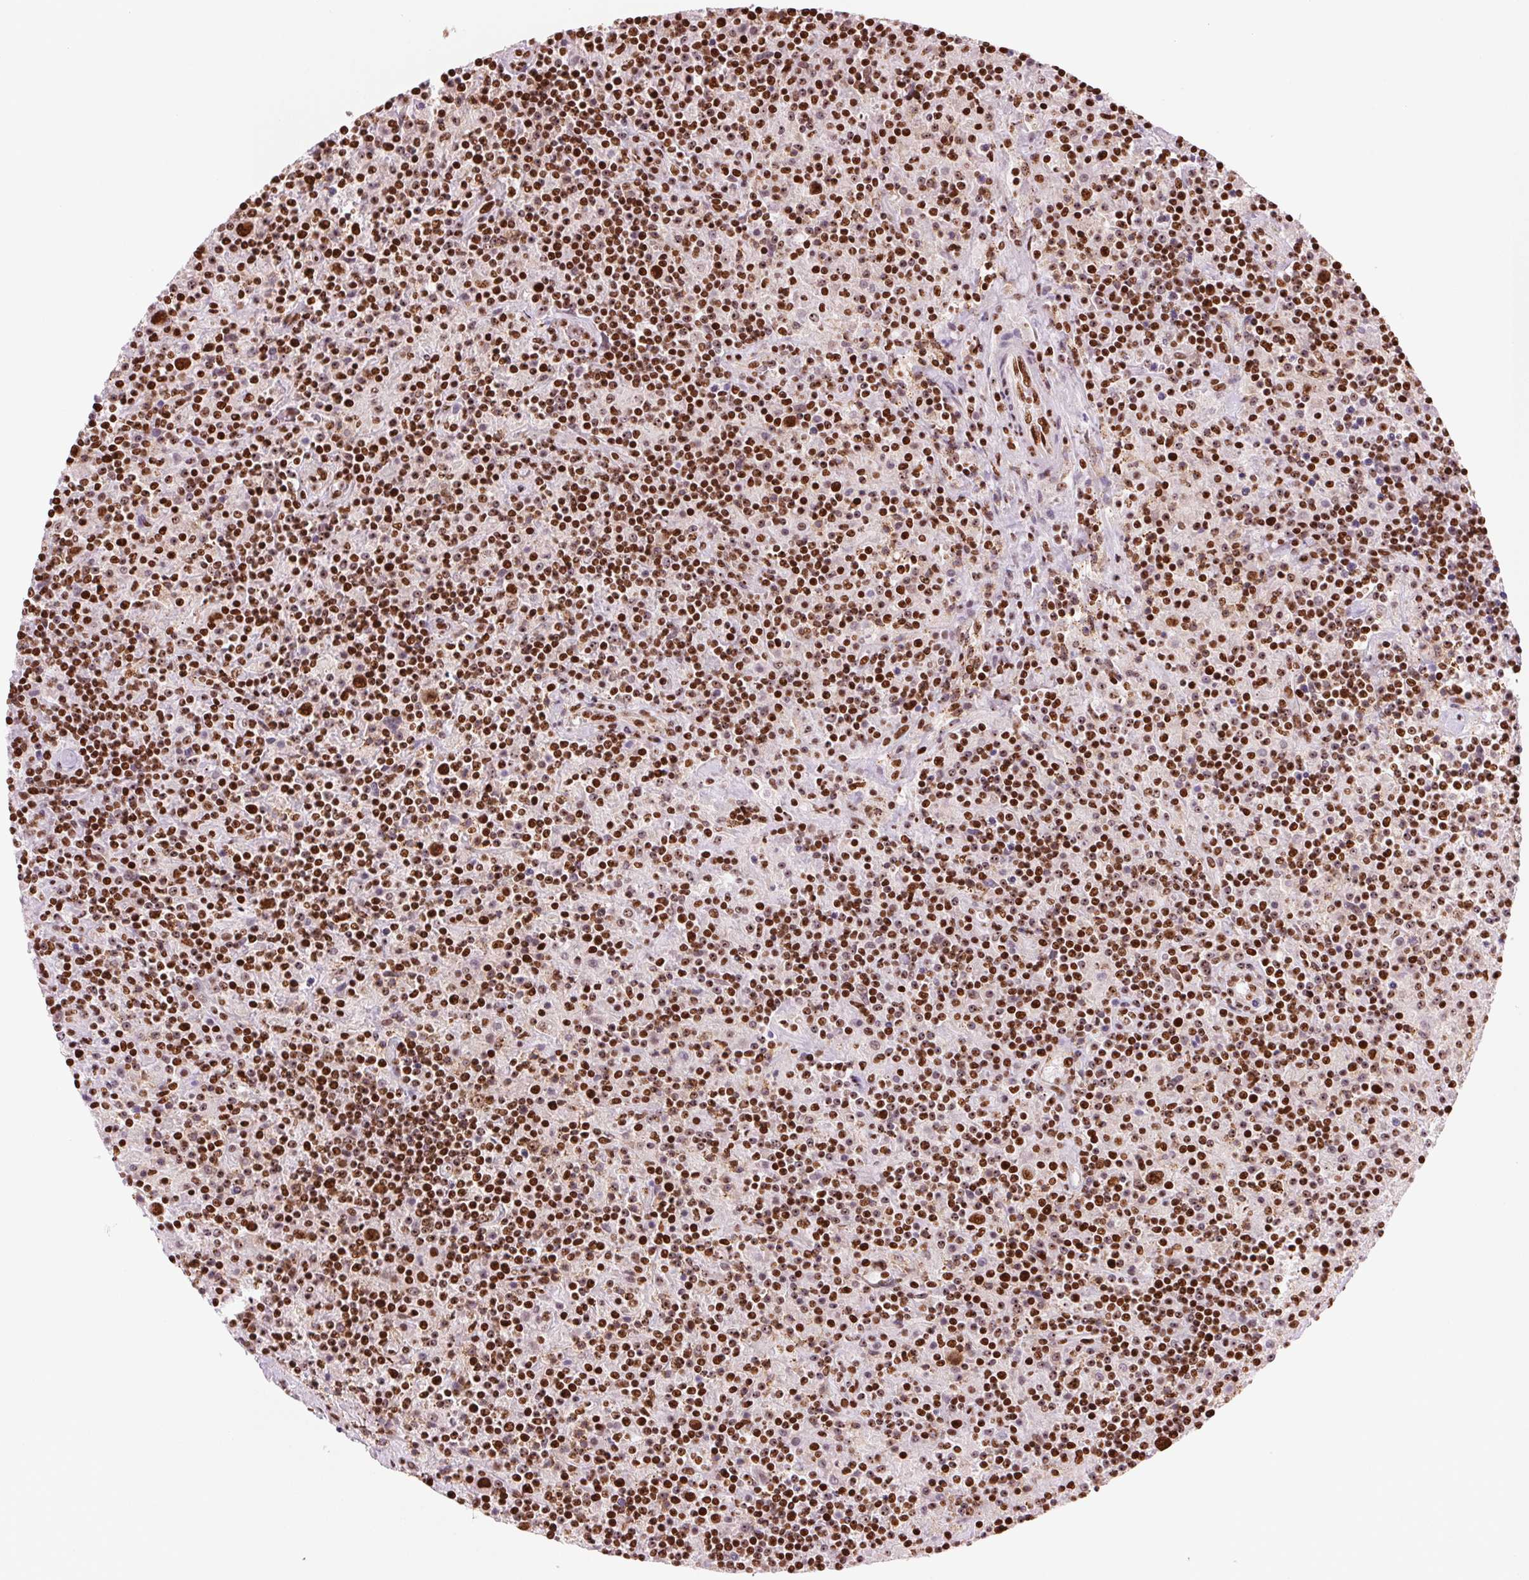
{"staining": {"intensity": "strong", "quantity": ">75%", "location": "nuclear"}, "tissue": "lymphoma", "cell_type": "Tumor cells", "image_type": "cancer", "snomed": [{"axis": "morphology", "description": "Hodgkin's disease, NOS"}, {"axis": "topography", "description": "Lymph node"}], "caption": "Immunohistochemistry photomicrograph of Hodgkin's disease stained for a protein (brown), which demonstrates high levels of strong nuclear staining in about >75% of tumor cells.", "gene": "NXF1", "patient": {"sex": "male", "age": 70}}